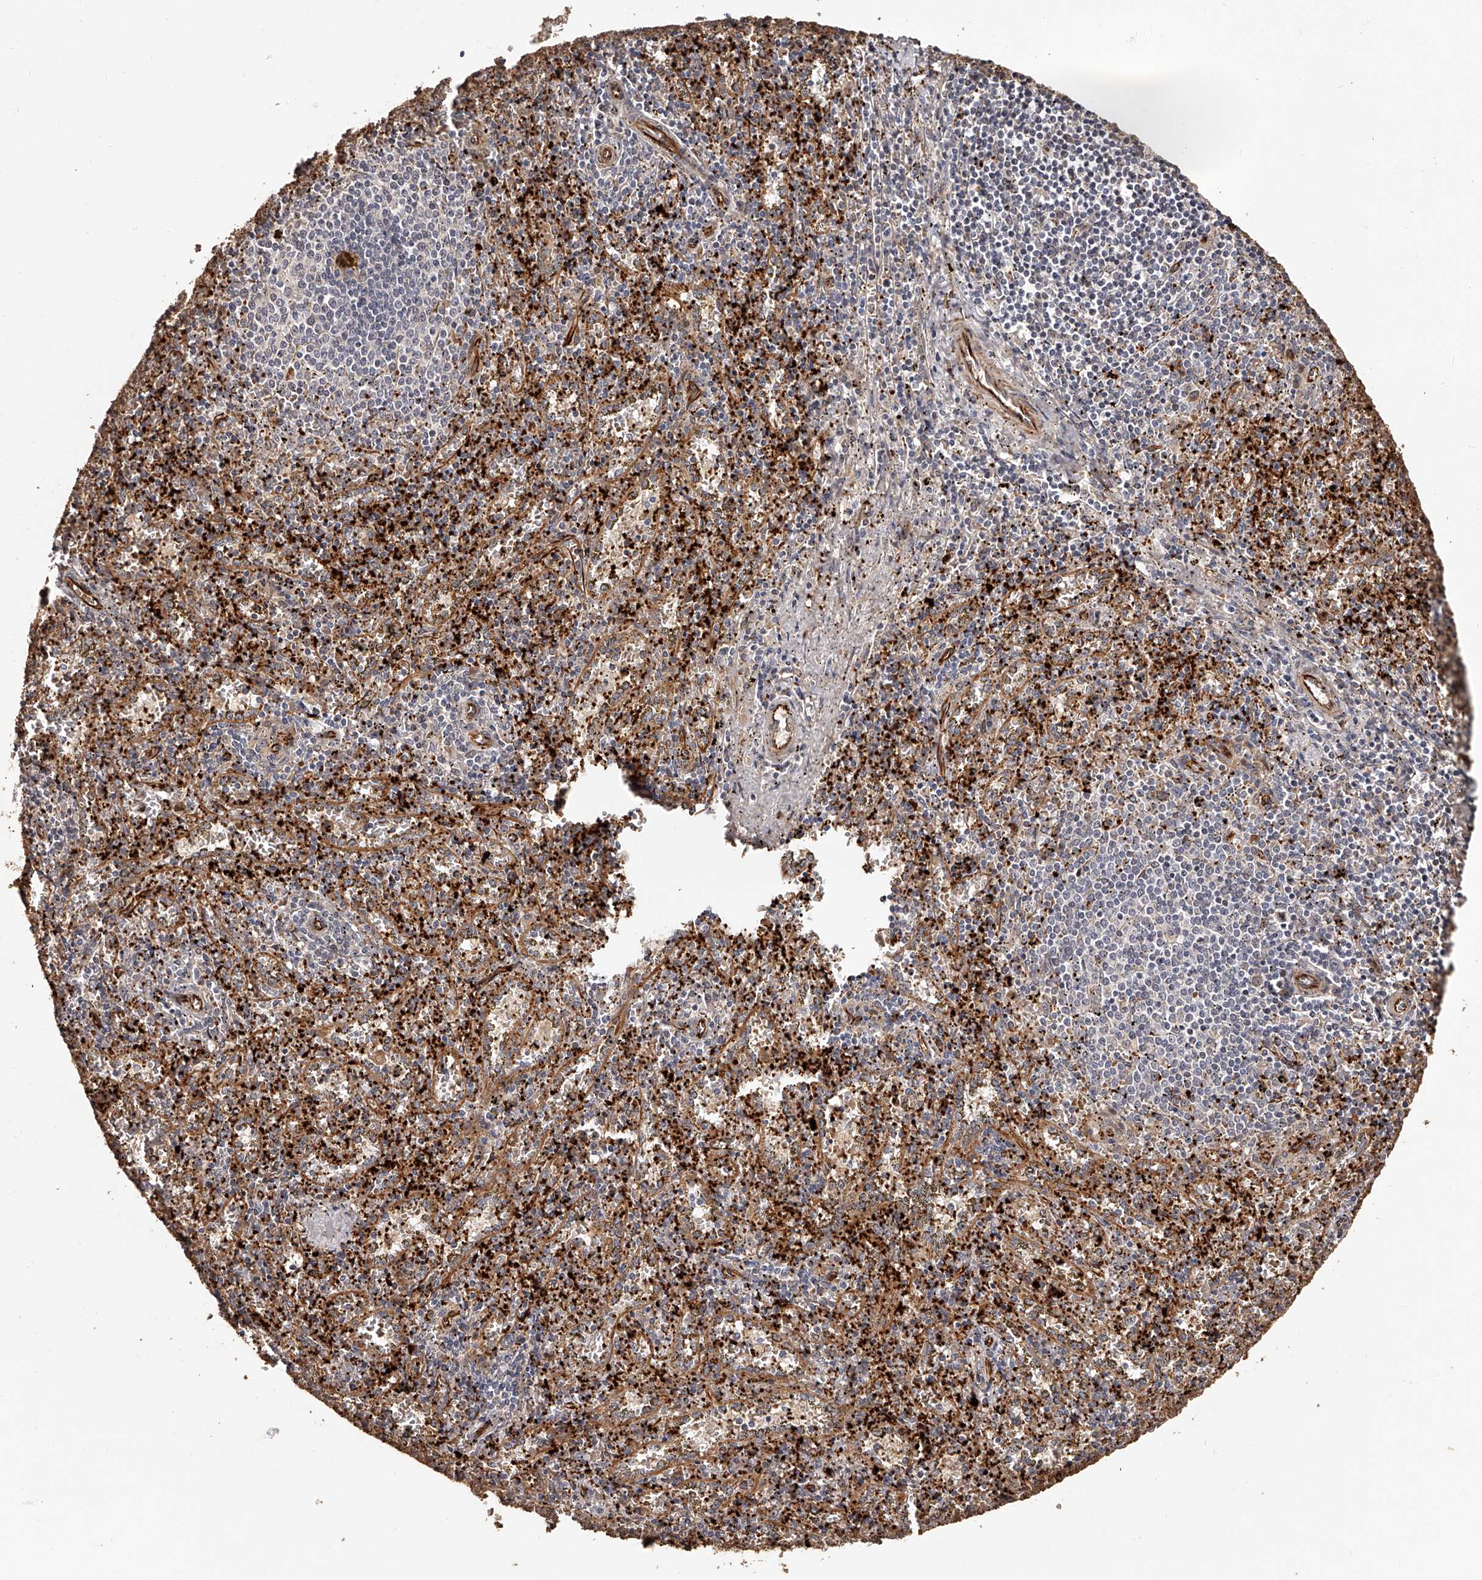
{"staining": {"intensity": "moderate", "quantity": "<25%", "location": "cytoplasmic/membranous"}, "tissue": "spleen", "cell_type": "Cells in red pulp", "image_type": "normal", "snomed": [{"axis": "morphology", "description": "Normal tissue, NOS"}, {"axis": "topography", "description": "Spleen"}], "caption": "Immunohistochemistry (IHC) image of benign spleen: spleen stained using IHC shows low levels of moderate protein expression localized specifically in the cytoplasmic/membranous of cells in red pulp, appearing as a cytoplasmic/membranous brown color.", "gene": "URGCP", "patient": {"sex": "male", "age": 11}}